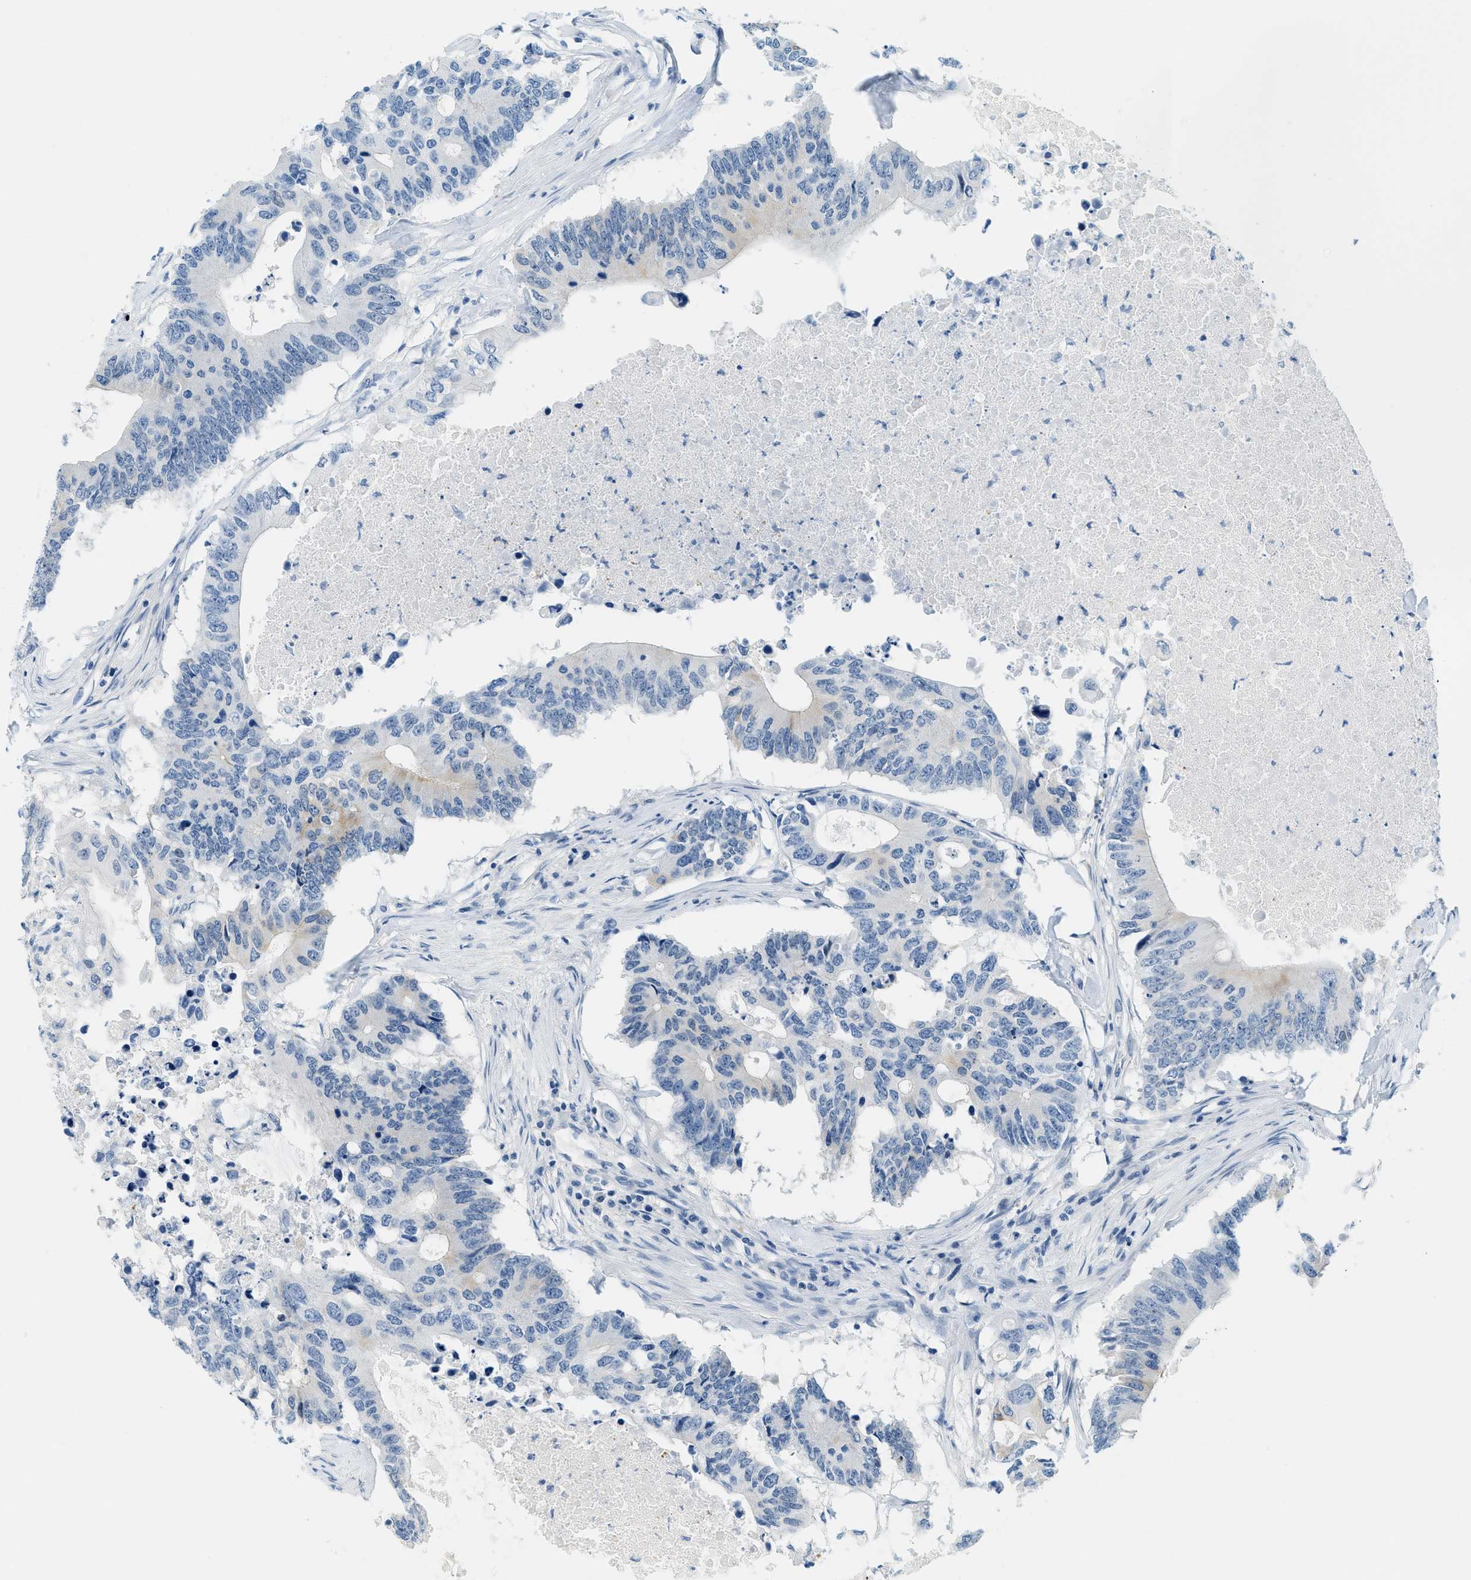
{"staining": {"intensity": "weak", "quantity": "<25%", "location": "cytoplasmic/membranous"}, "tissue": "colorectal cancer", "cell_type": "Tumor cells", "image_type": "cancer", "snomed": [{"axis": "morphology", "description": "Adenocarcinoma, NOS"}, {"axis": "topography", "description": "Colon"}], "caption": "Immunohistochemistry (IHC) histopathology image of neoplastic tissue: human colorectal adenocarcinoma stained with DAB (3,3'-diaminobenzidine) reveals no significant protein expression in tumor cells.", "gene": "CYP4X1", "patient": {"sex": "male", "age": 71}}